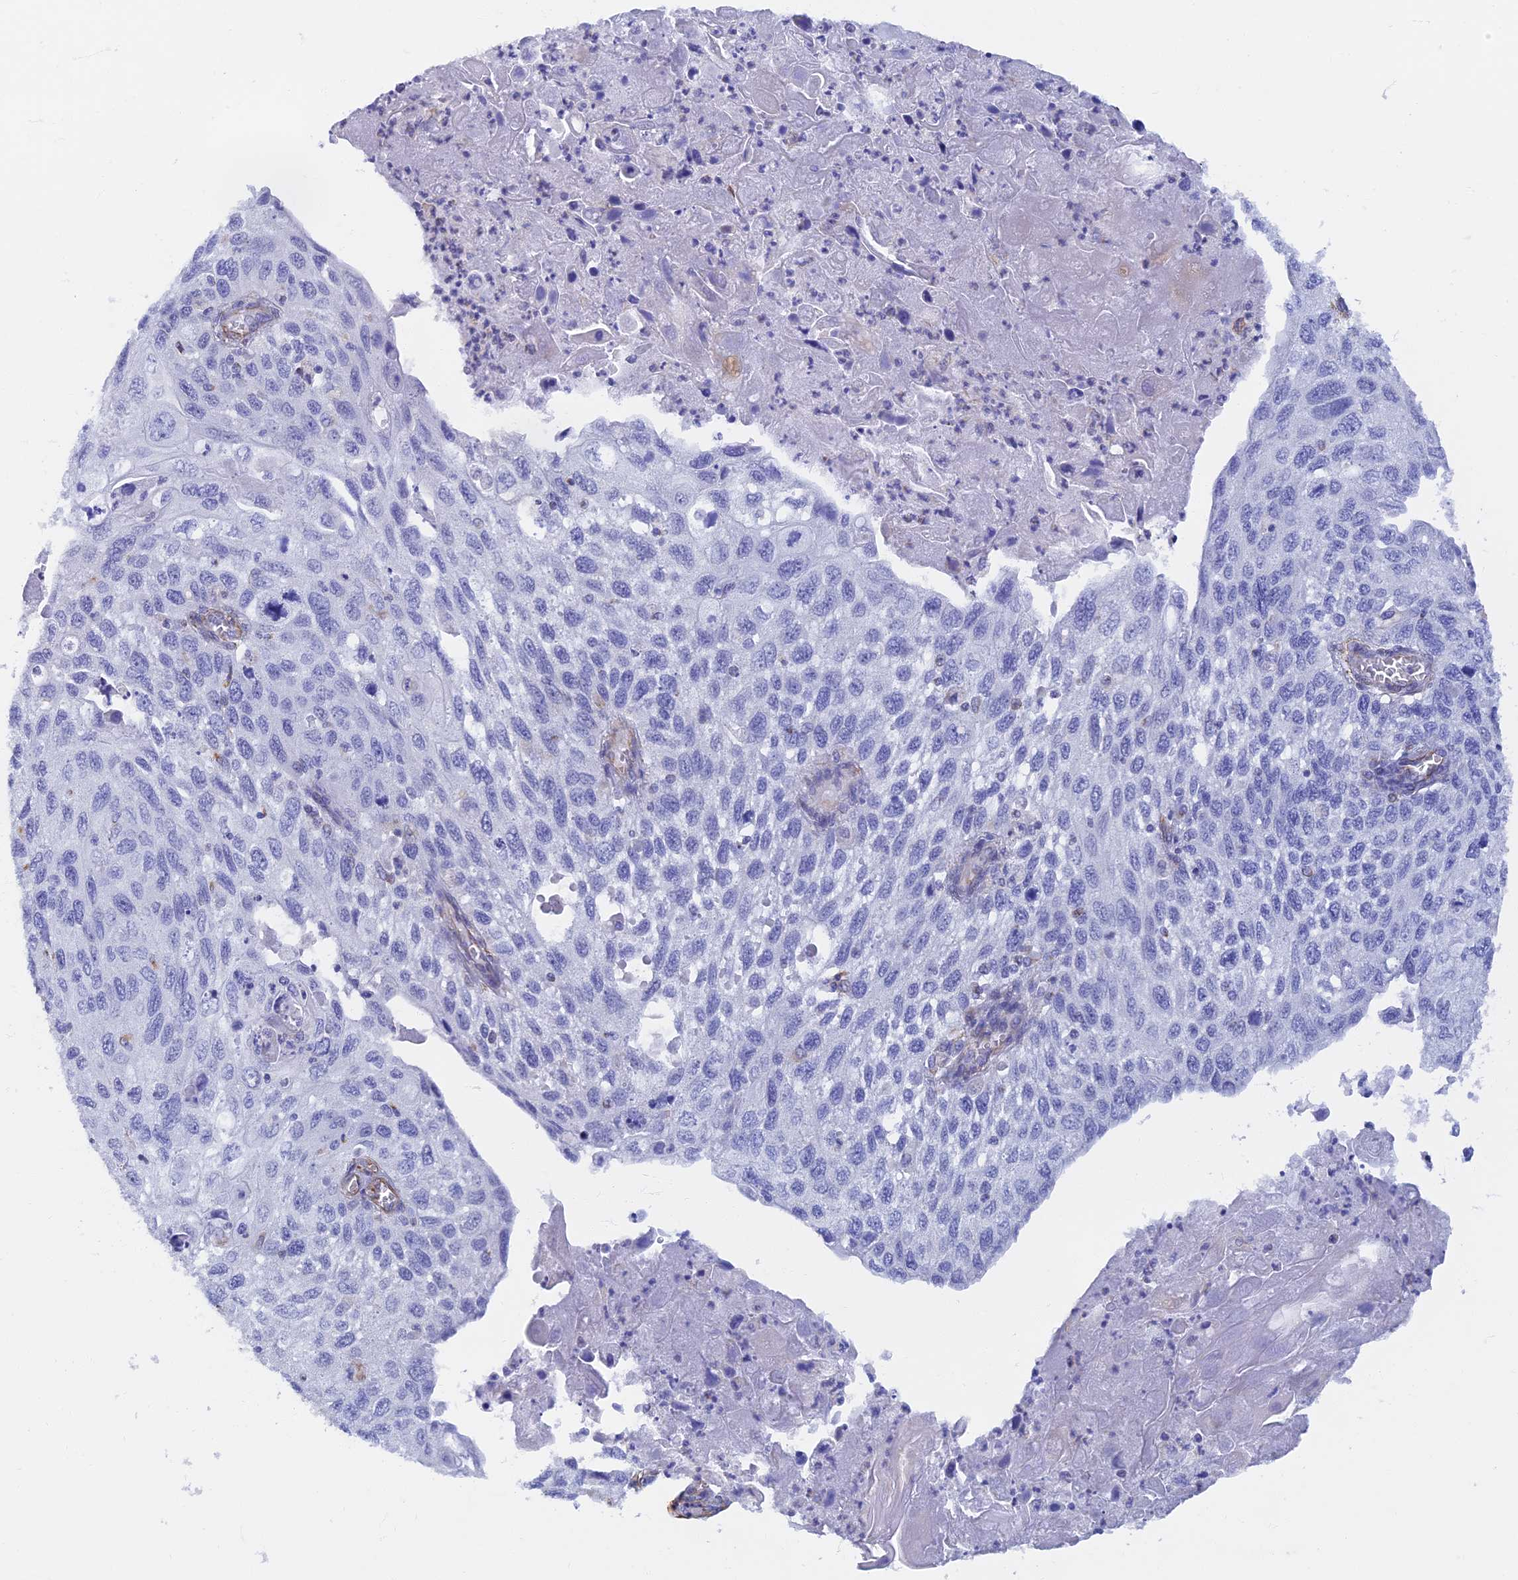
{"staining": {"intensity": "negative", "quantity": "none", "location": "none"}, "tissue": "cervical cancer", "cell_type": "Tumor cells", "image_type": "cancer", "snomed": [{"axis": "morphology", "description": "Squamous cell carcinoma, NOS"}, {"axis": "topography", "description": "Cervix"}], "caption": "This is a image of immunohistochemistry staining of cervical squamous cell carcinoma, which shows no staining in tumor cells.", "gene": "RMC1", "patient": {"sex": "female", "age": 70}}